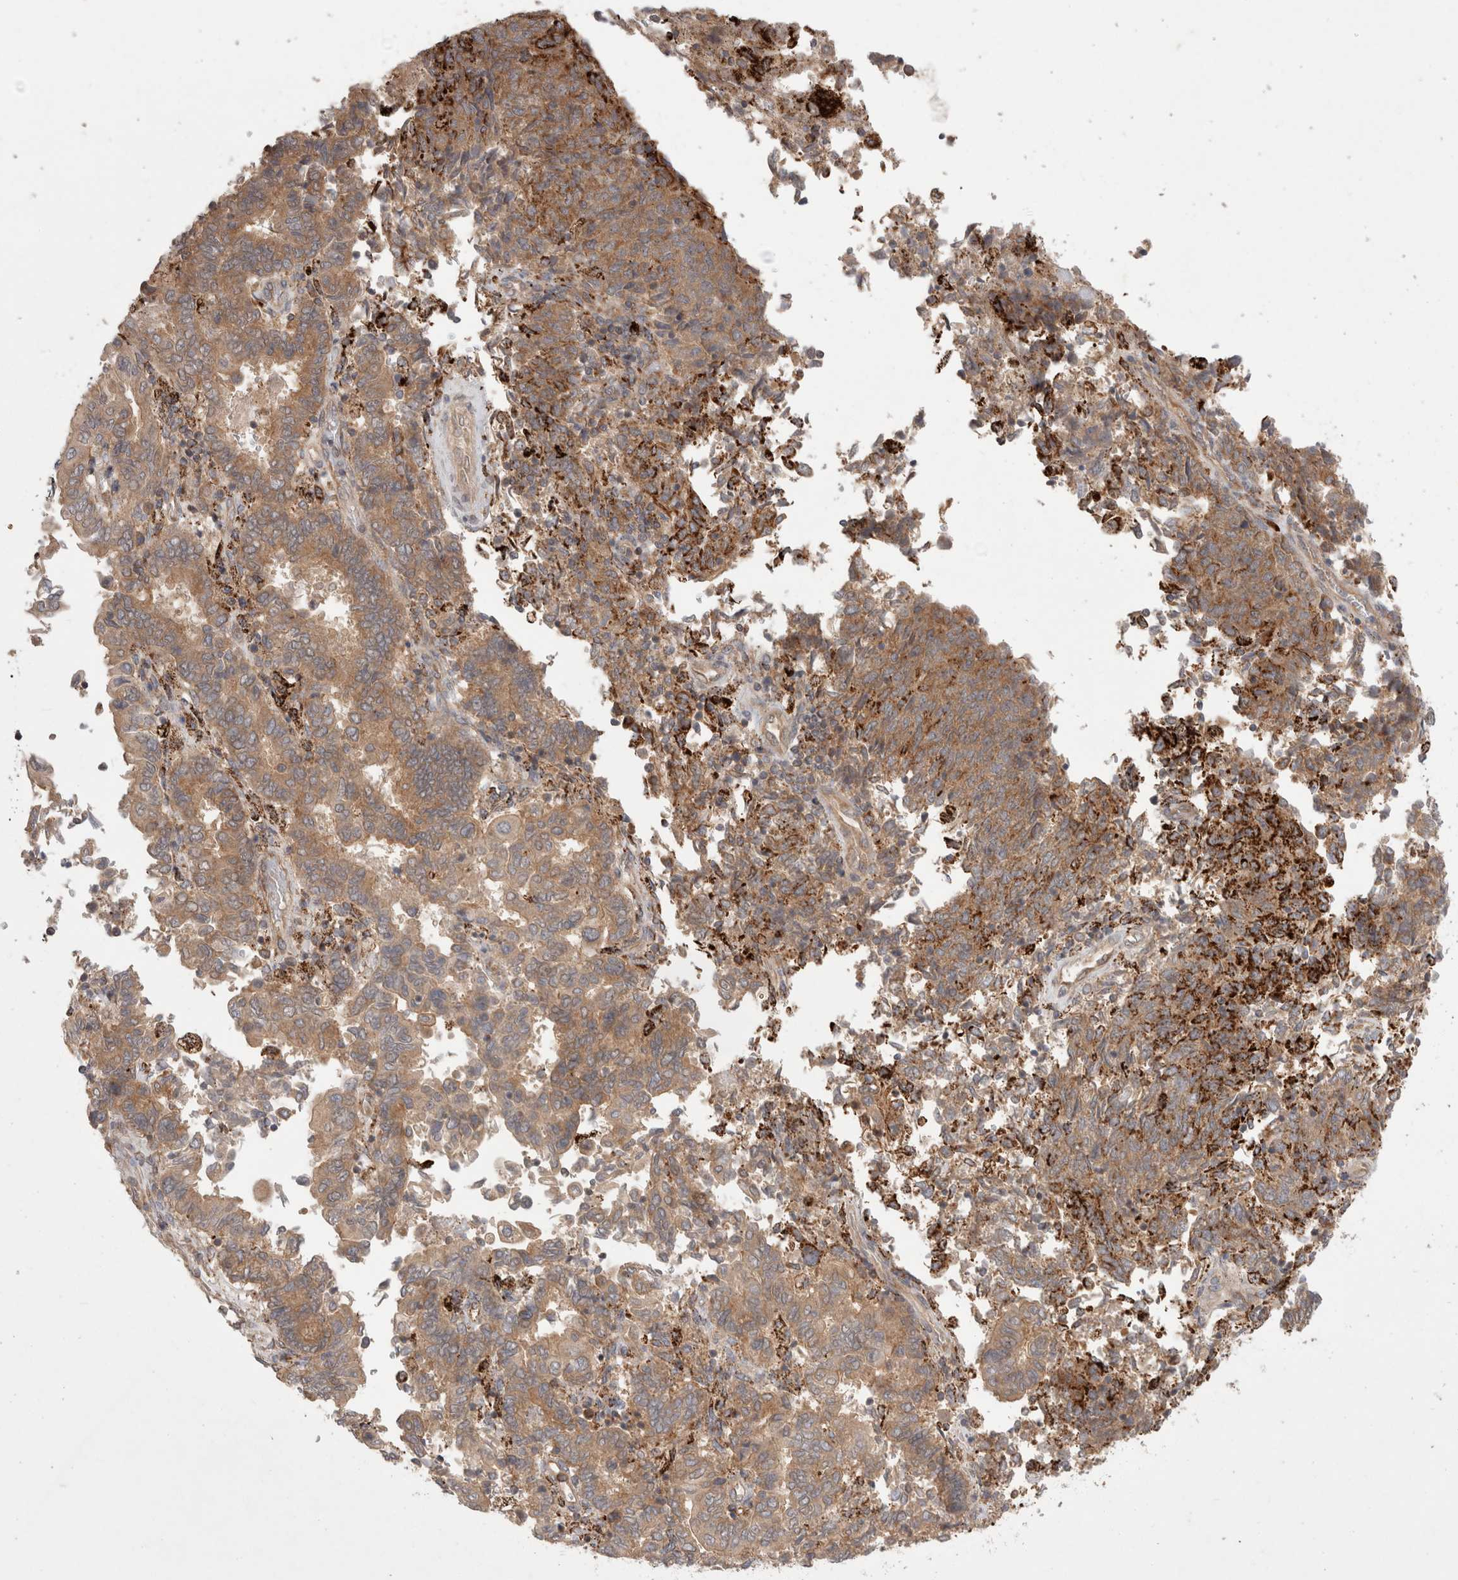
{"staining": {"intensity": "moderate", "quantity": ">75%", "location": "cytoplasmic/membranous"}, "tissue": "endometrial cancer", "cell_type": "Tumor cells", "image_type": "cancer", "snomed": [{"axis": "morphology", "description": "Adenocarcinoma, NOS"}, {"axis": "topography", "description": "Endometrium"}], "caption": "Tumor cells reveal medium levels of moderate cytoplasmic/membranous expression in about >75% of cells in human endometrial cancer. (DAB (3,3'-diaminobenzidine) = brown stain, brightfield microscopy at high magnification).", "gene": "HROB", "patient": {"sex": "female", "age": 80}}